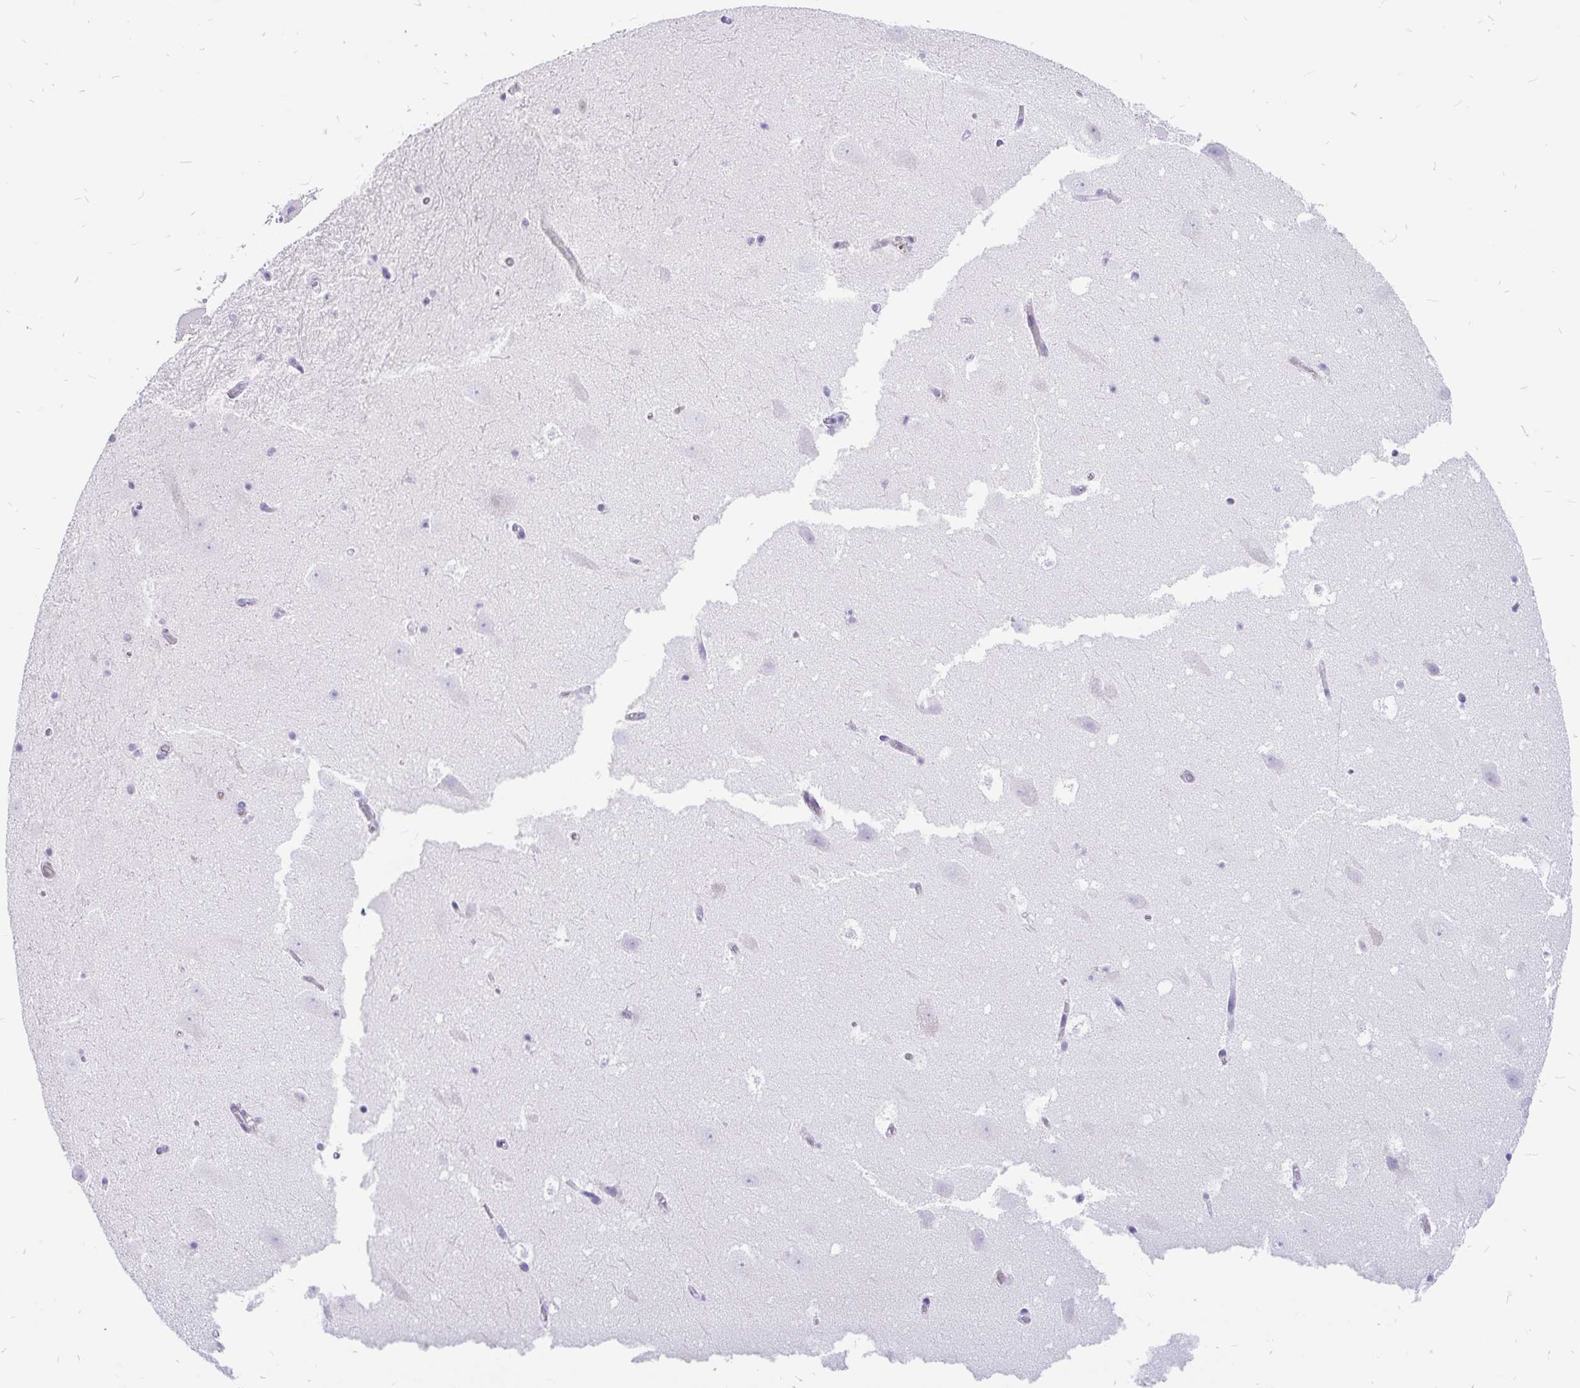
{"staining": {"intensity": "negative", "quantity": "none", "location": "none"}, "tissue": "hippocampus", "cell_type": "Glial cells", "image_type": "normal", "snomed": [{"axis": "morphology", "description": "Normal tissue, NOS"}, {"axis": "topography", "description": "Hippocampus"}], "caption": "Glial cells are negative for protein expression in benign human hippocampus.", "gene": "EML5", "patient": {"sex": "female", "age": 42}}